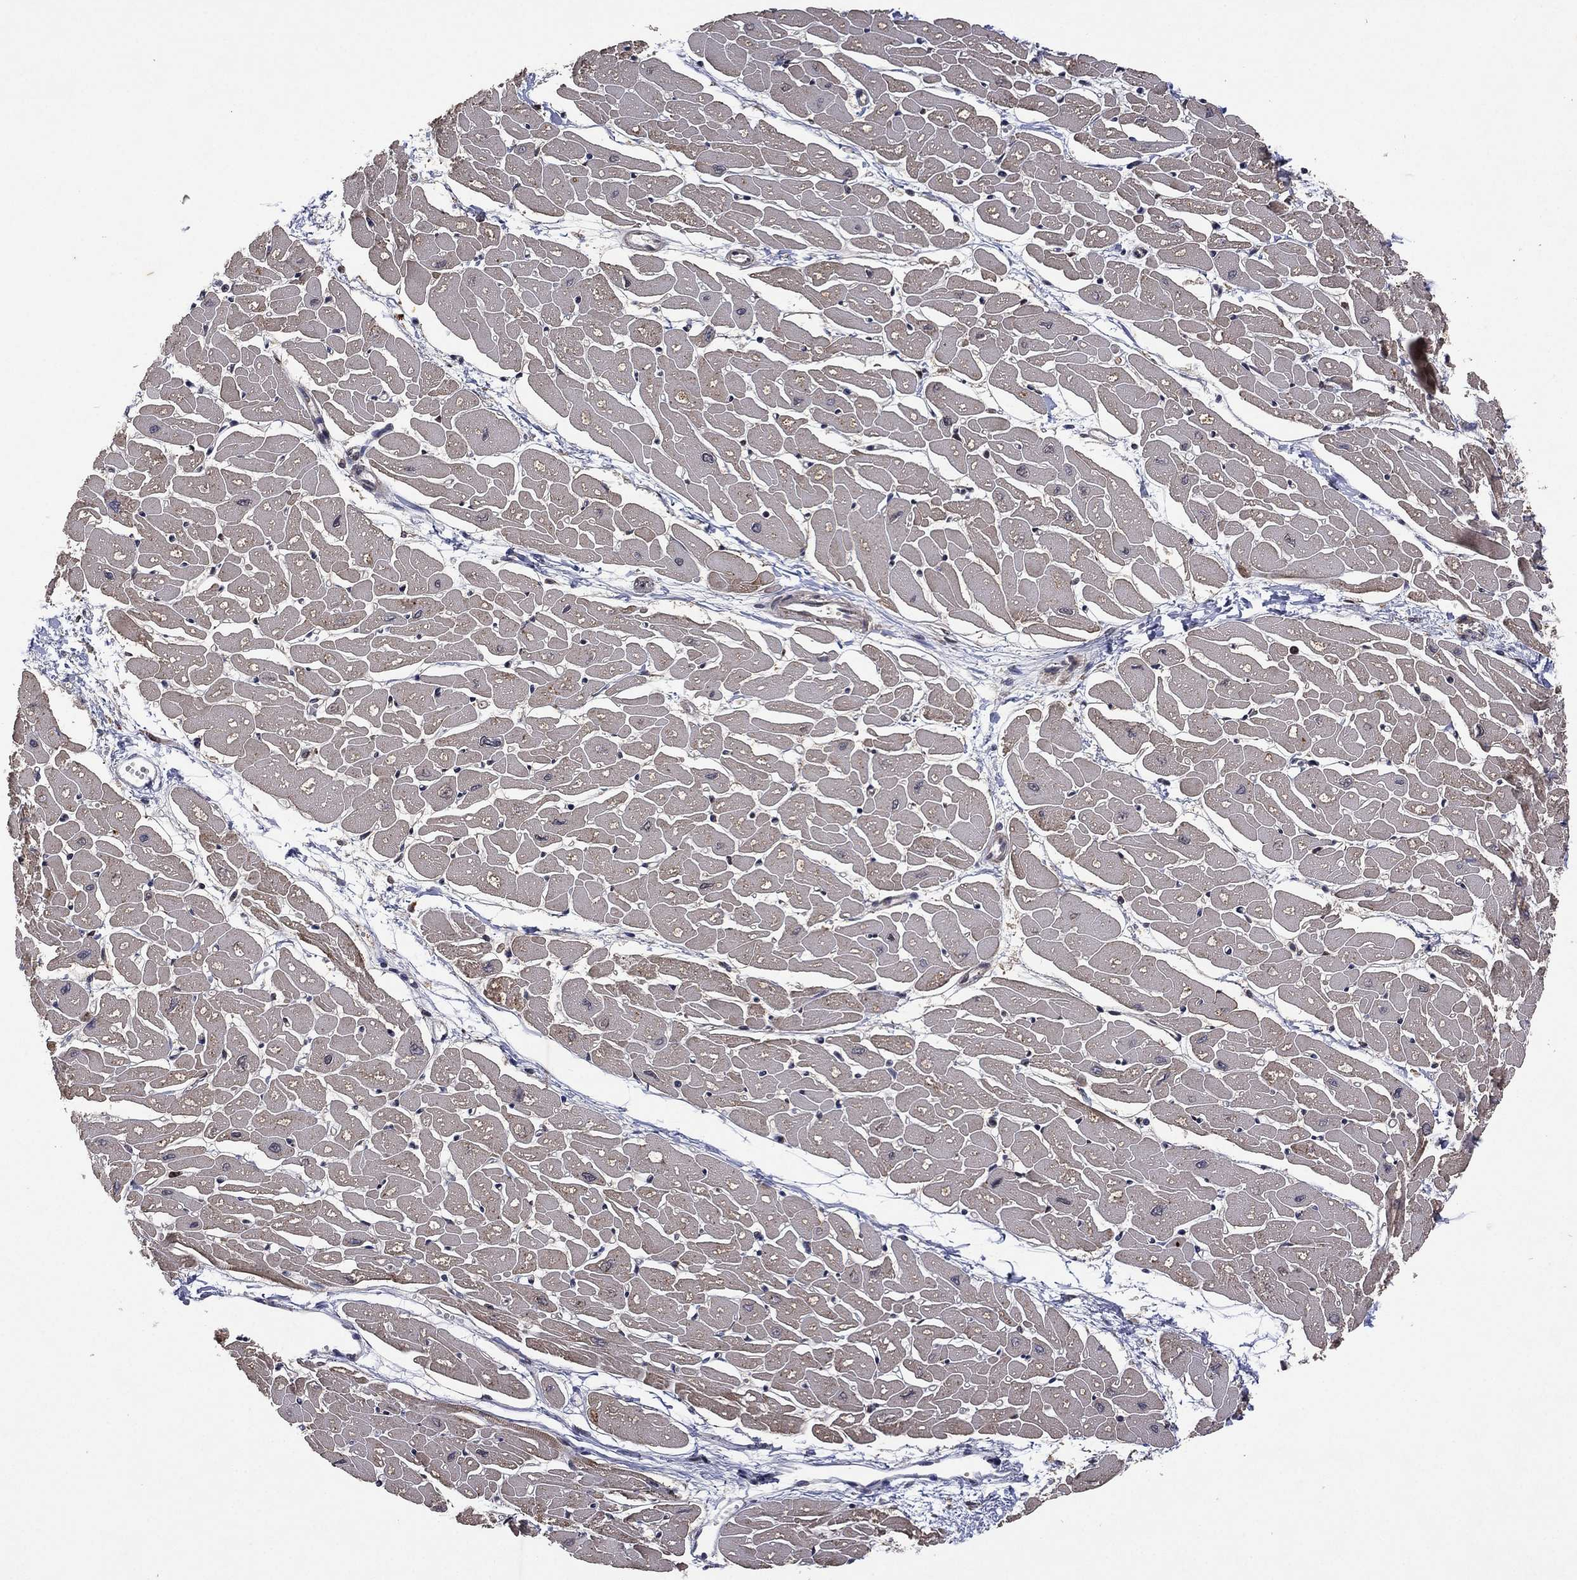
{"staining": {"intensity": "weak", "quantity": "<25%", "location": "cytoplasmic/membranous"}, "tissue": "heart muscle", "cell_type": "Cardiomyocytes", "image_type": "normal", "snomed": [{"axis": "morphology", "description": "Normal tissue, NOS"}, {"axis": "topography", "description": "Heart"}], "caption": "This is an immunohistochemistry micrograph of unremarkable human heart muscle. There is no positivity in cardiomyocytes.", "gene": "ATG4B", "patient": {"sex": "male", "age": 57}}